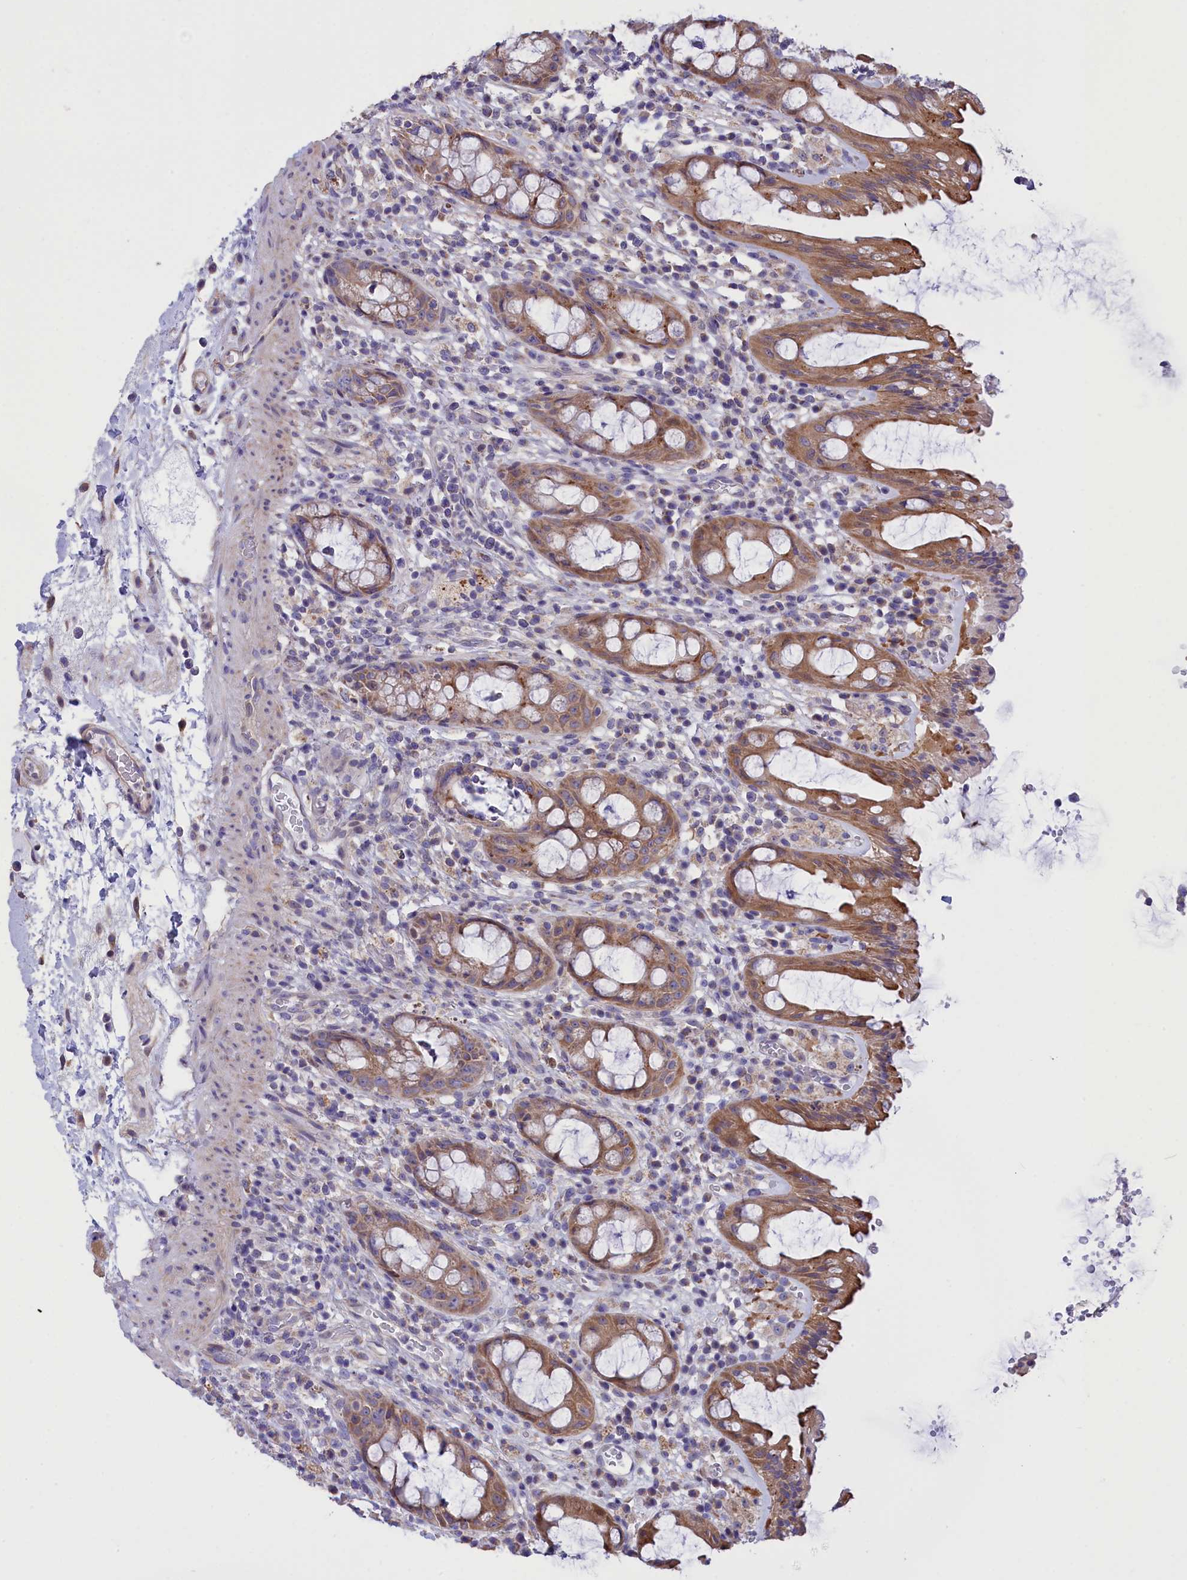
{"staining": {"intensity": "moderate", "quantity": ">75%", "location": "cytoplasmic/membranous"}, "tissue": "rectum", "cell_type": "Glandular cells", "image_type": "normal", "snomed": [{"axis": "morphology", "description": "Normal tissue, NOS"}, {"axis": "topography", "description": "Rectum"}], "caption": "Moderate cytoplasmic/membranous protein expression is identified in approximately >75% of glandular cells in rectum.", "gene": "CYP2U1", "patient": {"sex": "female", "age": 57}}